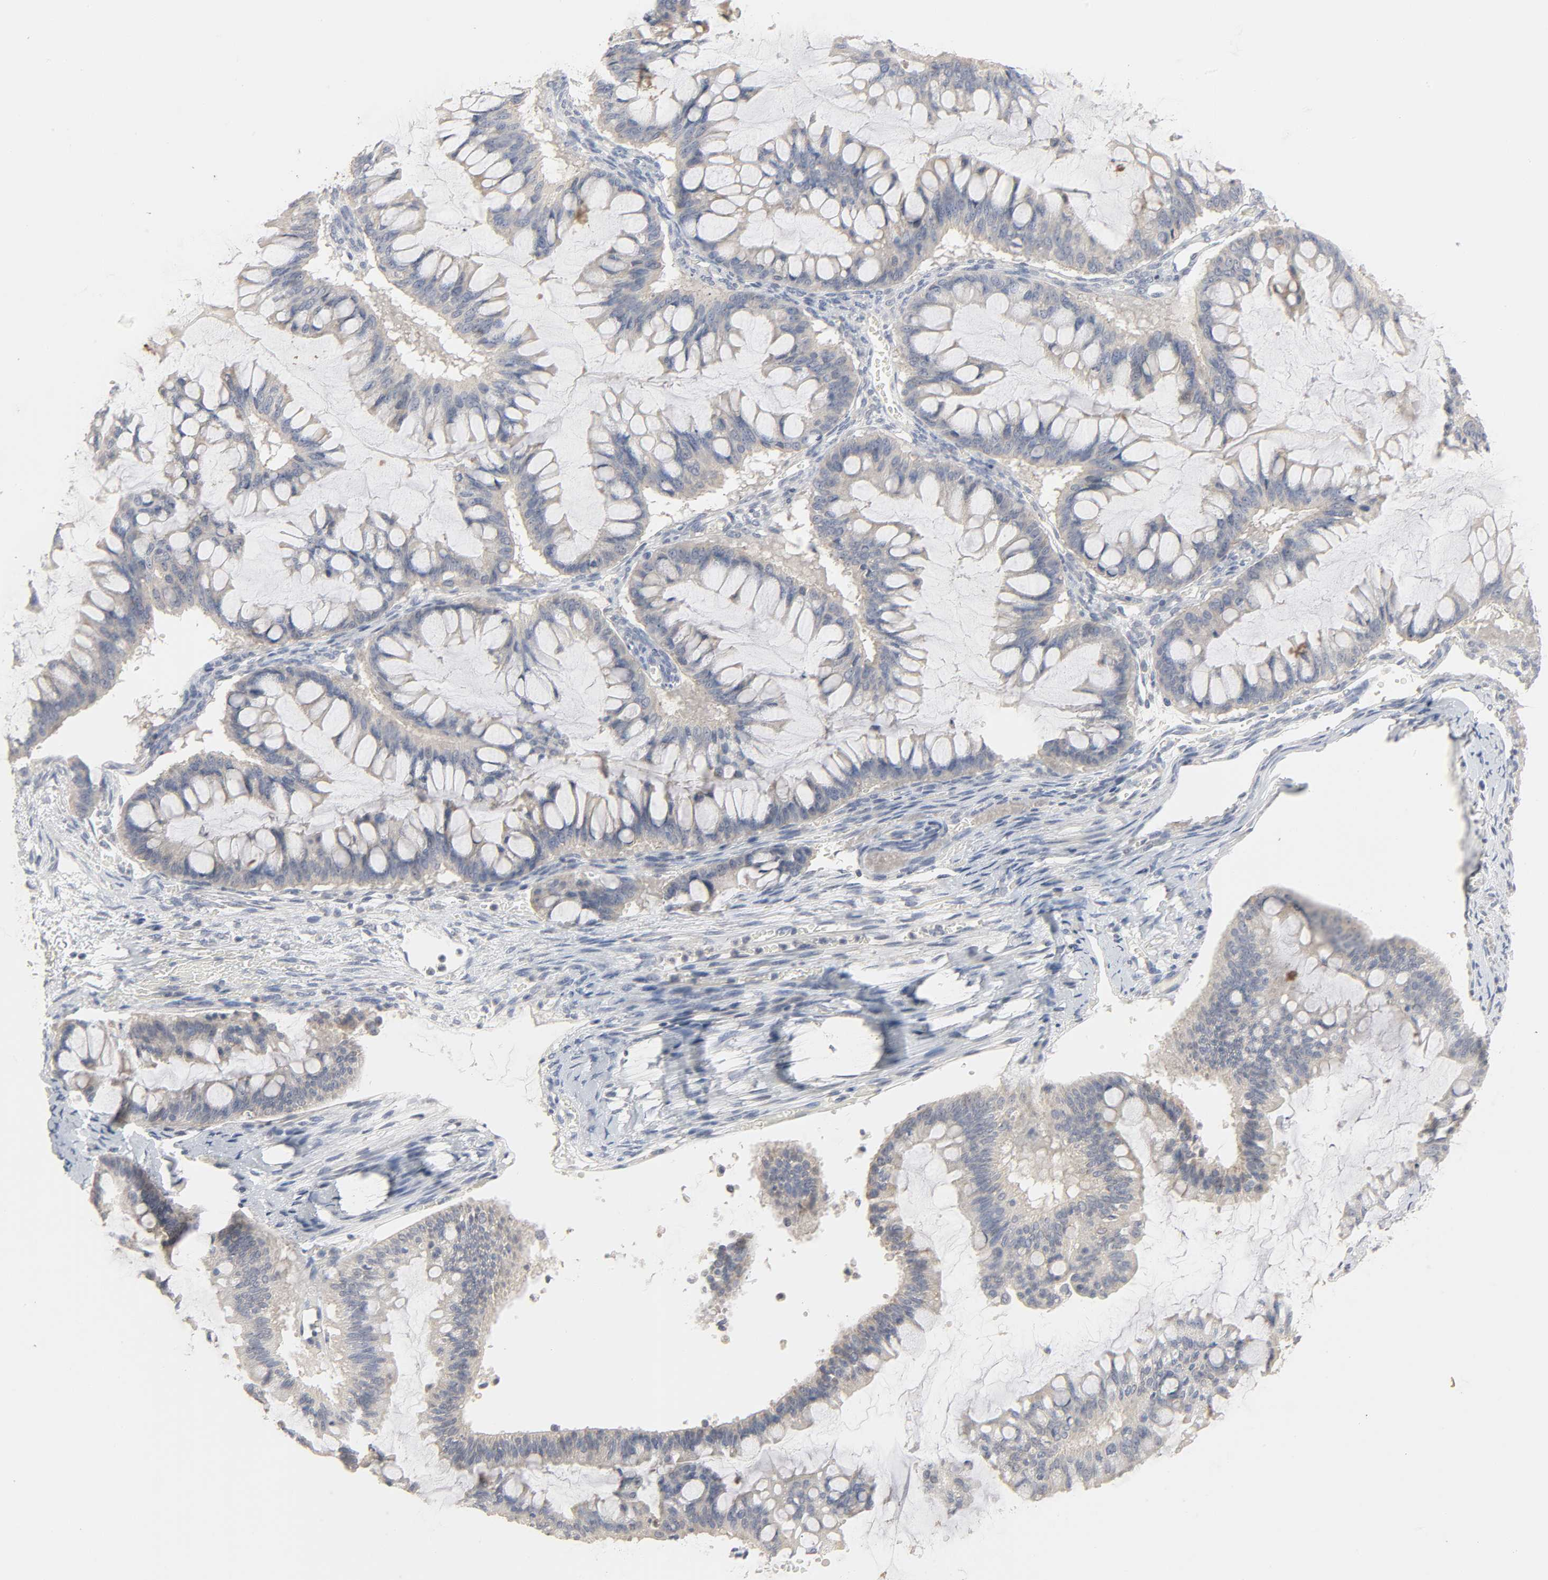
{"staining": {"intensity": "weak", "quantity": ">75%", "location": "cytoplasmic/membranous"}, "tissue": "ovarian cancer", "cell_type": "Tumor cells", "image_type": "cancer", "snomed": [{"axis": "morphology", "description": "Cystadenocarcinoma, mucinous, NOS"}, {"axis": "topography", "description": "Ovary"}], "caption": "DAB (3,3'-diaminobenzidine) immunohistochemical staining of human ovarian cancer (mucinous cystadenocarcinoma) displays weak cytoplasmic/membranous protein positivity in approximately >75% of tumor cells.", "gene": "CLEC4E", "patient": {"sex": "female", "age": 73}}